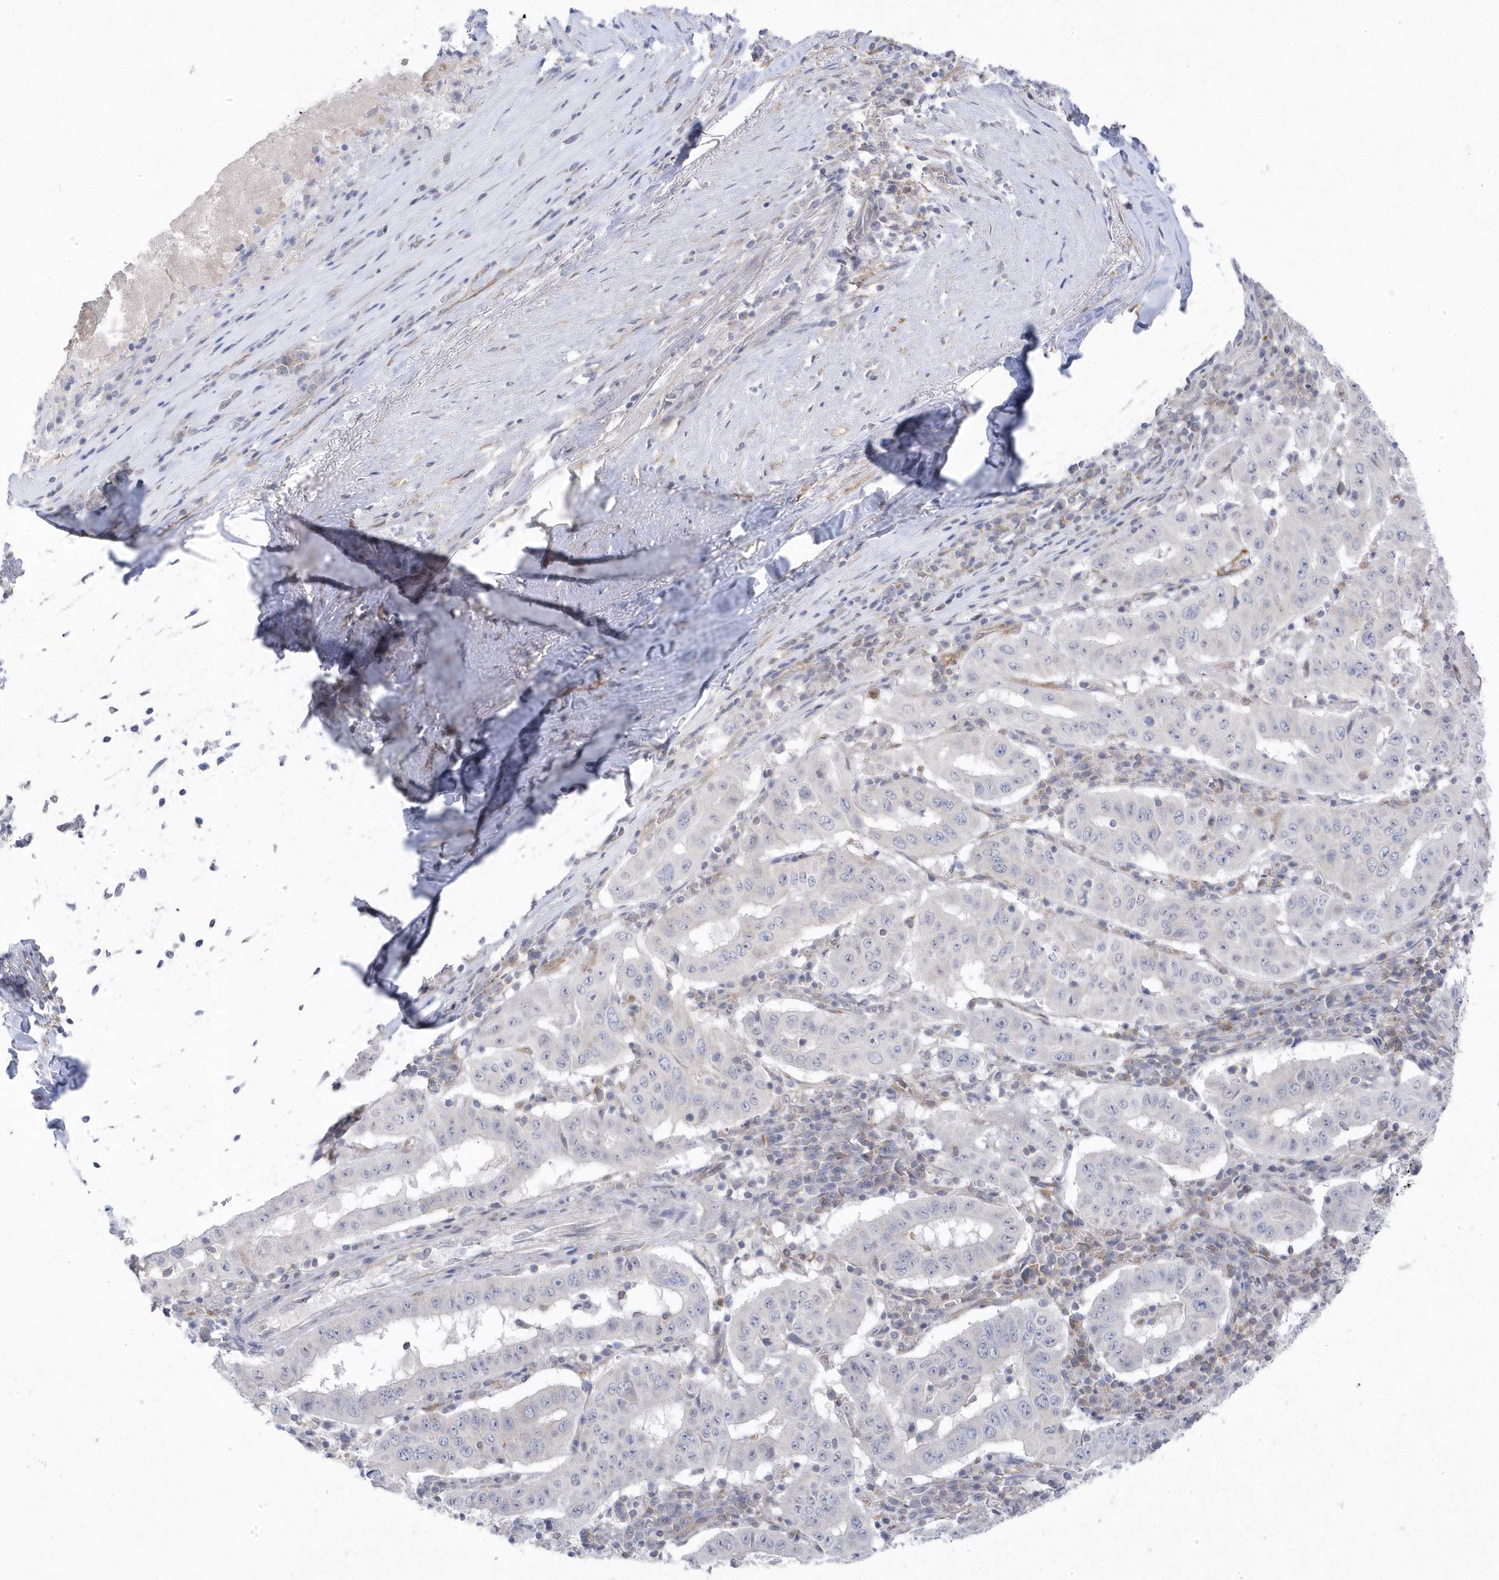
{"staining": {"intensity": "negative", "quantity": "none", "location": "none"}, "tissue": "pancreatic cancer", "cell_type": "Tumor cells", "image_type": "cancer", "snomed": [{"axis": "morphology", "description": "Adenocarcinoma, NOS"}, {"axis": "topography", "description": "Pancreas"}], "caption": "Tumor cells show no significant protein staining in pancreatic cancer (adenocarcinoma).", "gene": "ANAPC1", "patient": {"sex": "male", "age": 63}}